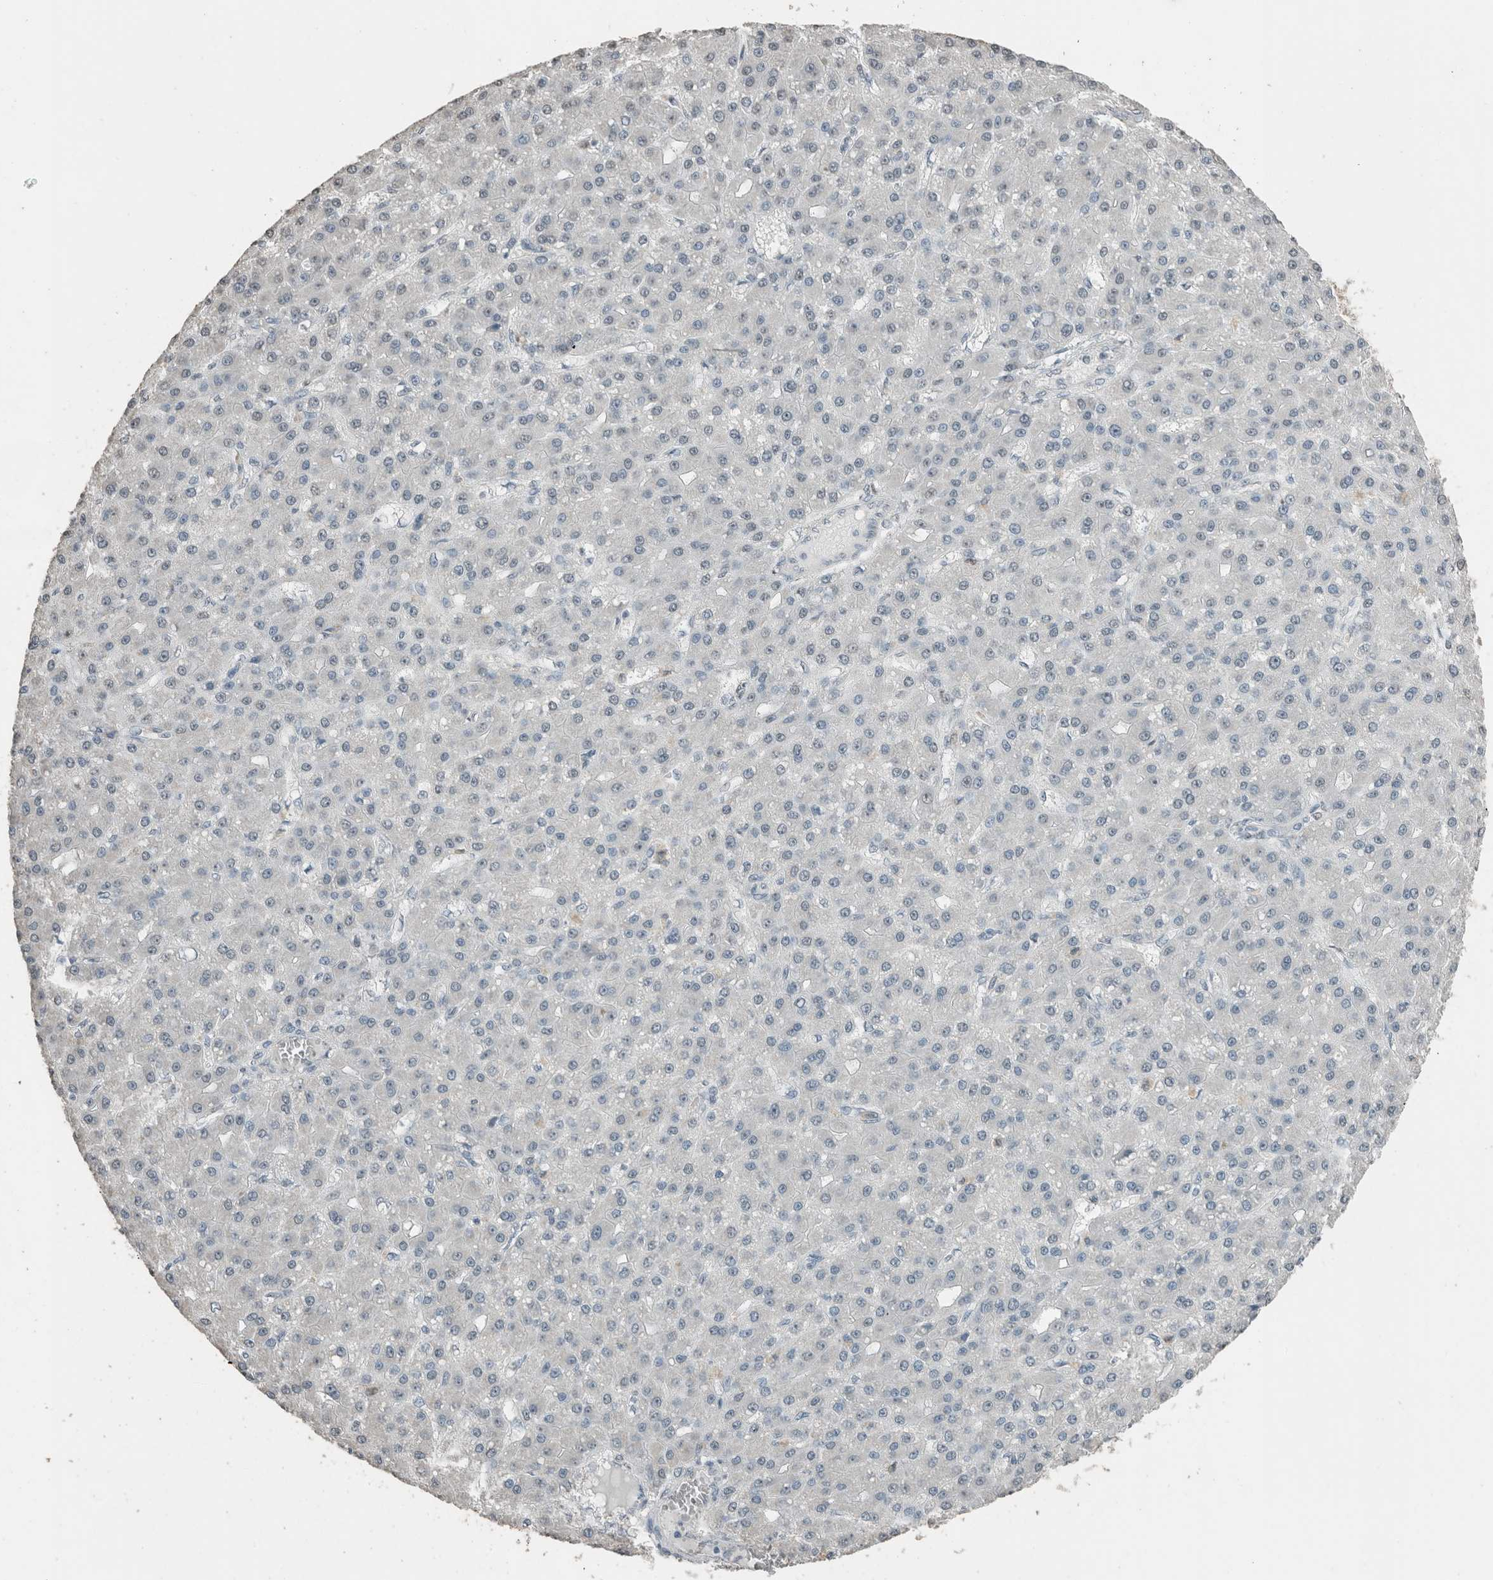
{"staining": {"intensity": "negative", "quantity": "none", "location": "none"}, "tissue": "liver cancer", "cell_type": "Tumor cells", "image_type": "cancer", "snomed": [{"axis": "morphology", "description": "Carcinoma, Hepatocellular, NOS"}, {"axis": "topography", "description": "Liver"}], "caption": "Human liver cancer (hepatocellular carcinoma) stained for a protein using immunohistochemistry (IHC) exhibits no expression in tumor cells.", "gene": "ACVR2B", "patient": {"sex": "male", "age": 67}}